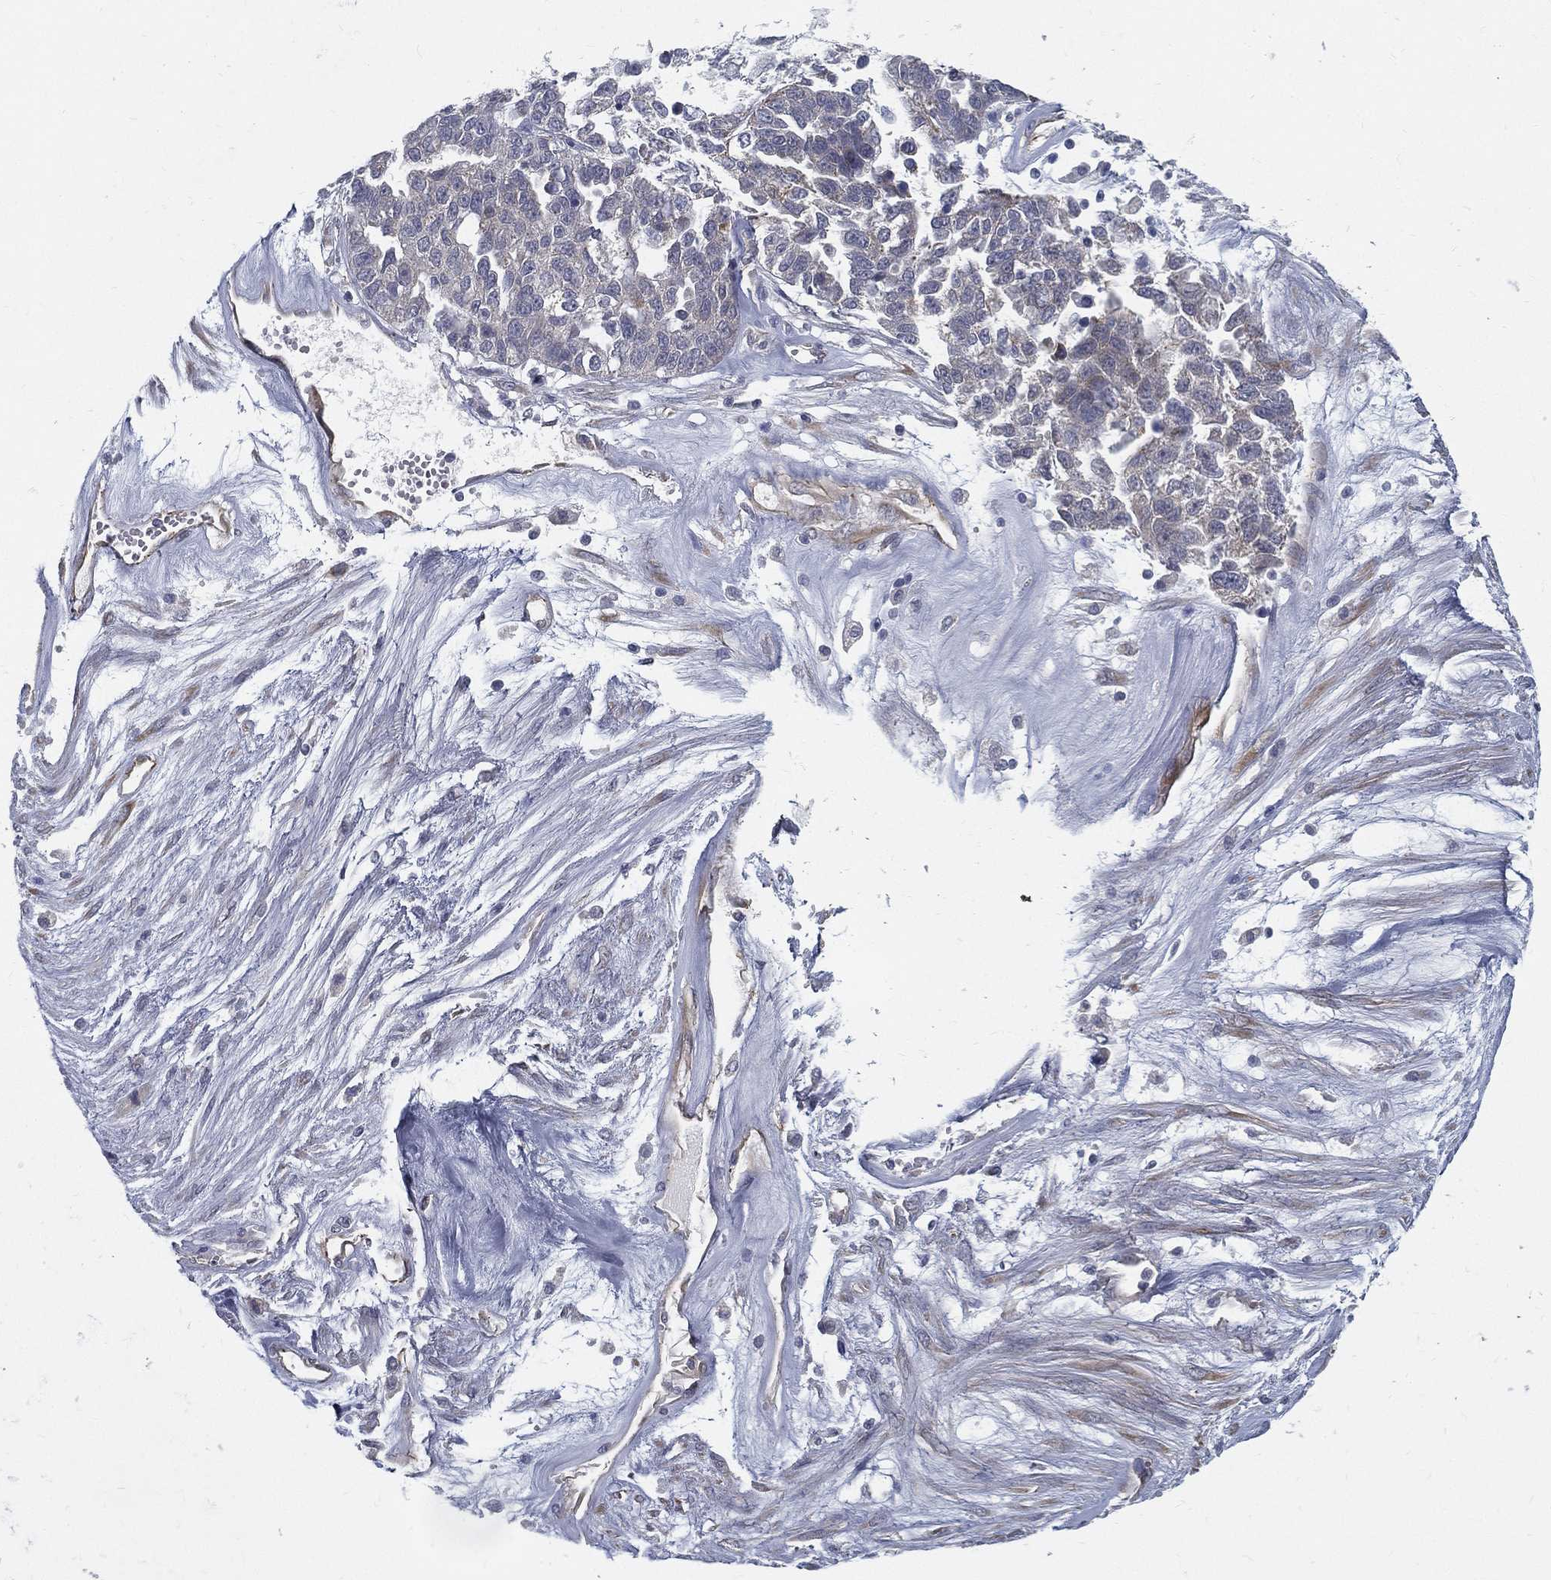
{"staining": {"intensity": "negative", "quantity": "none", "location": "none"}, "tissue": "ovarian cancer", "cell_type": "Tumor cells", "image_type": "cancer", "snomed": [{"axis": "morphology", "description": "Cystadenocarcinoma, serous, NOS"}, {"axis": "topography", "description": "Ovary"}], "caption": "This photomicrograph is of ovarian serous cystadenocarcinoma stained with IHC to label a protein in brown with the nuclei are counter-stained blue. There is no expression in tumor cells.", "gene": "LRRC56", "patient": {"sex": "female", "age": 87}}